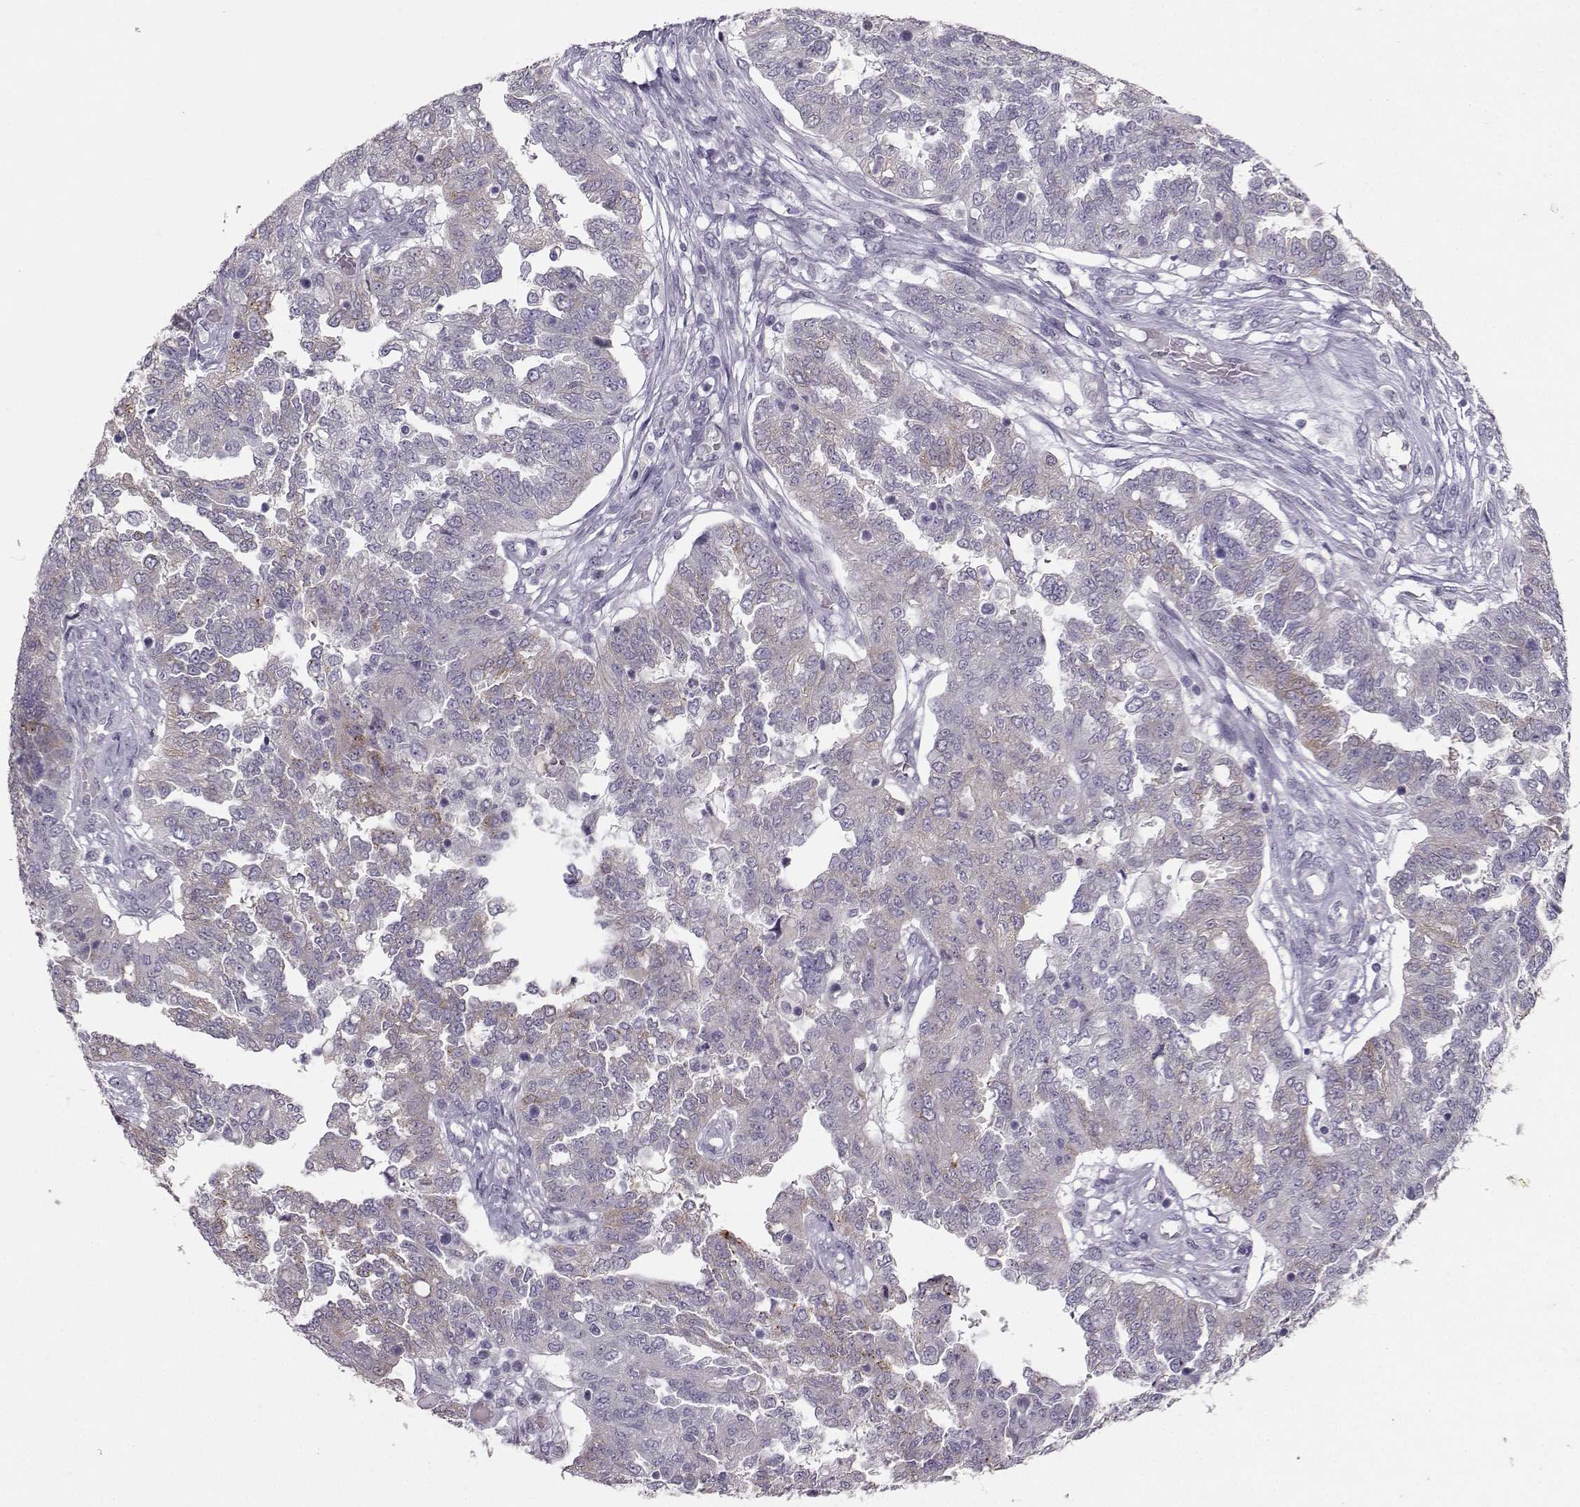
{"staining": {"intensity": "weak", "quantity": "25%-75%", "location": "cytoplasmic/membranous"}, "tissue": "ovarian cancer", "cell_type": "Tumor cells", "image_type": "cancer", "snomed": [{"axis": "morphology", "description": "Cystadenocarcinoma, serous, NOS"}, {"axis": "topography", "description": "Ovary"}], "caption": "A low amount of weak cytoplasmic/membranous expression is appreciated in approximately 25%-75% of tumor cells in serous cystadenocarcinoma (ovarian) tissue.", "gene": "PKP2", "patient": {"sex": "female", "age": 67}}